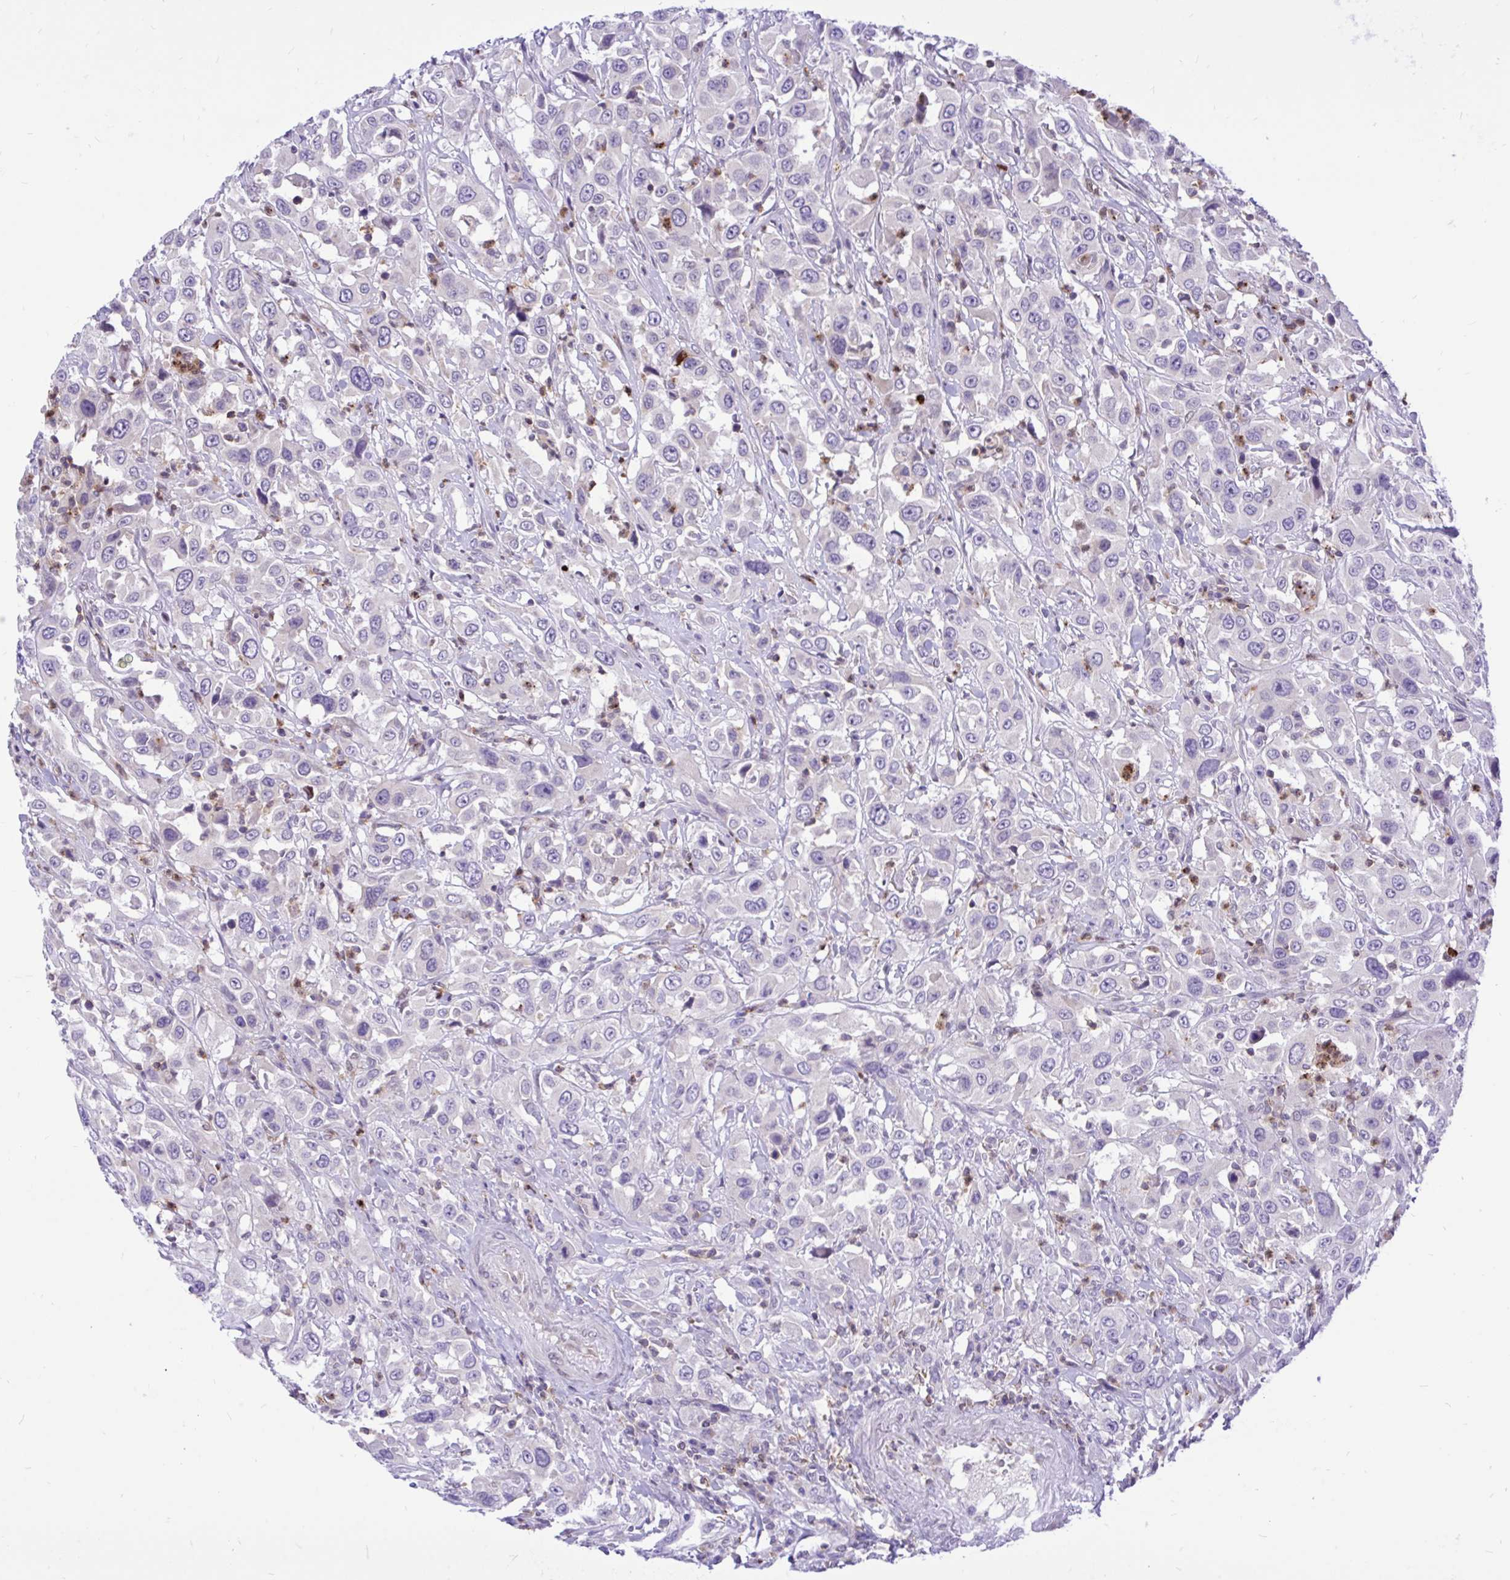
{"staining": {"intensity": "negative", "quantity": "none", "location": "none"}, "tissue": "urothelial cancer", "cell_type": "Tumor cells", "image_type": "cancer", "snomed": [{"axis": "morphology", "description": "Urothelial carcinoma, High grade"}, {"axis": "topography", "description": "Urinary bladder"}], "caption": "There is no significant expression in tumor cells of urothelial carcinoma (high-grade).", "gene": "CXCL8", "patient": {"sex": "male", "age": 61}}